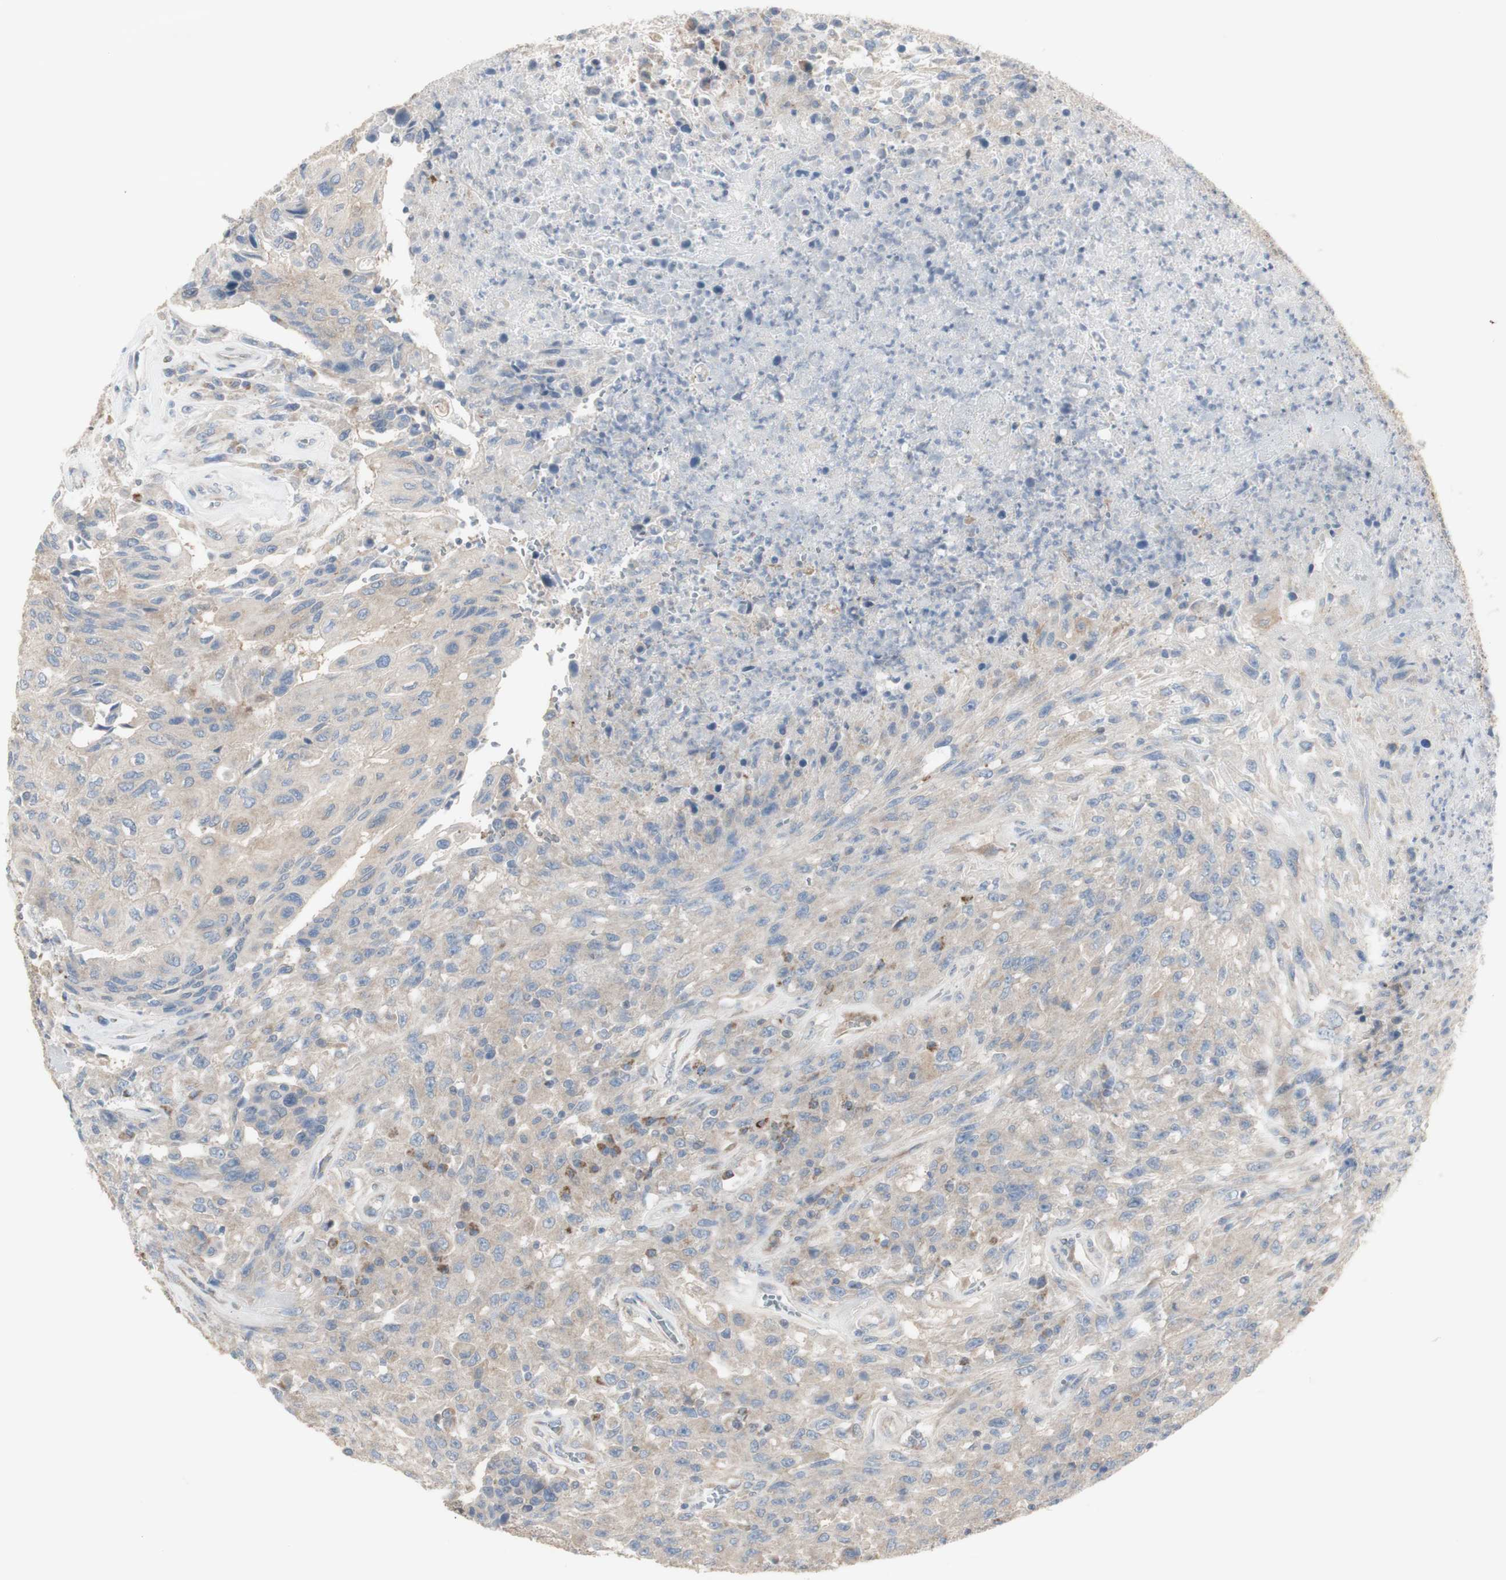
{"staining": {"intensity": "weak", "quantity": "<25%", "location": "cytoplasmic/membranous"}, "tissue": "urothelial cancer", "cell_type": "Tumor cells", "image_type": "cancer", "snomed": [{"axis": "morphology", "description": "Urothelial carcinoma, High grade"}, {"axis": "topography", "description": "Urinary bladder"}], "caption": "The micrograph reveals no significant positivity in tumor cells of urothelial cancer. (DAB (3,3'-diaminobenzidine) immunohistochemistry (IHC) with hematoxylin counter stain).", "gene": "C3orf52", "patient": {"sex": "male", "age": 66}}